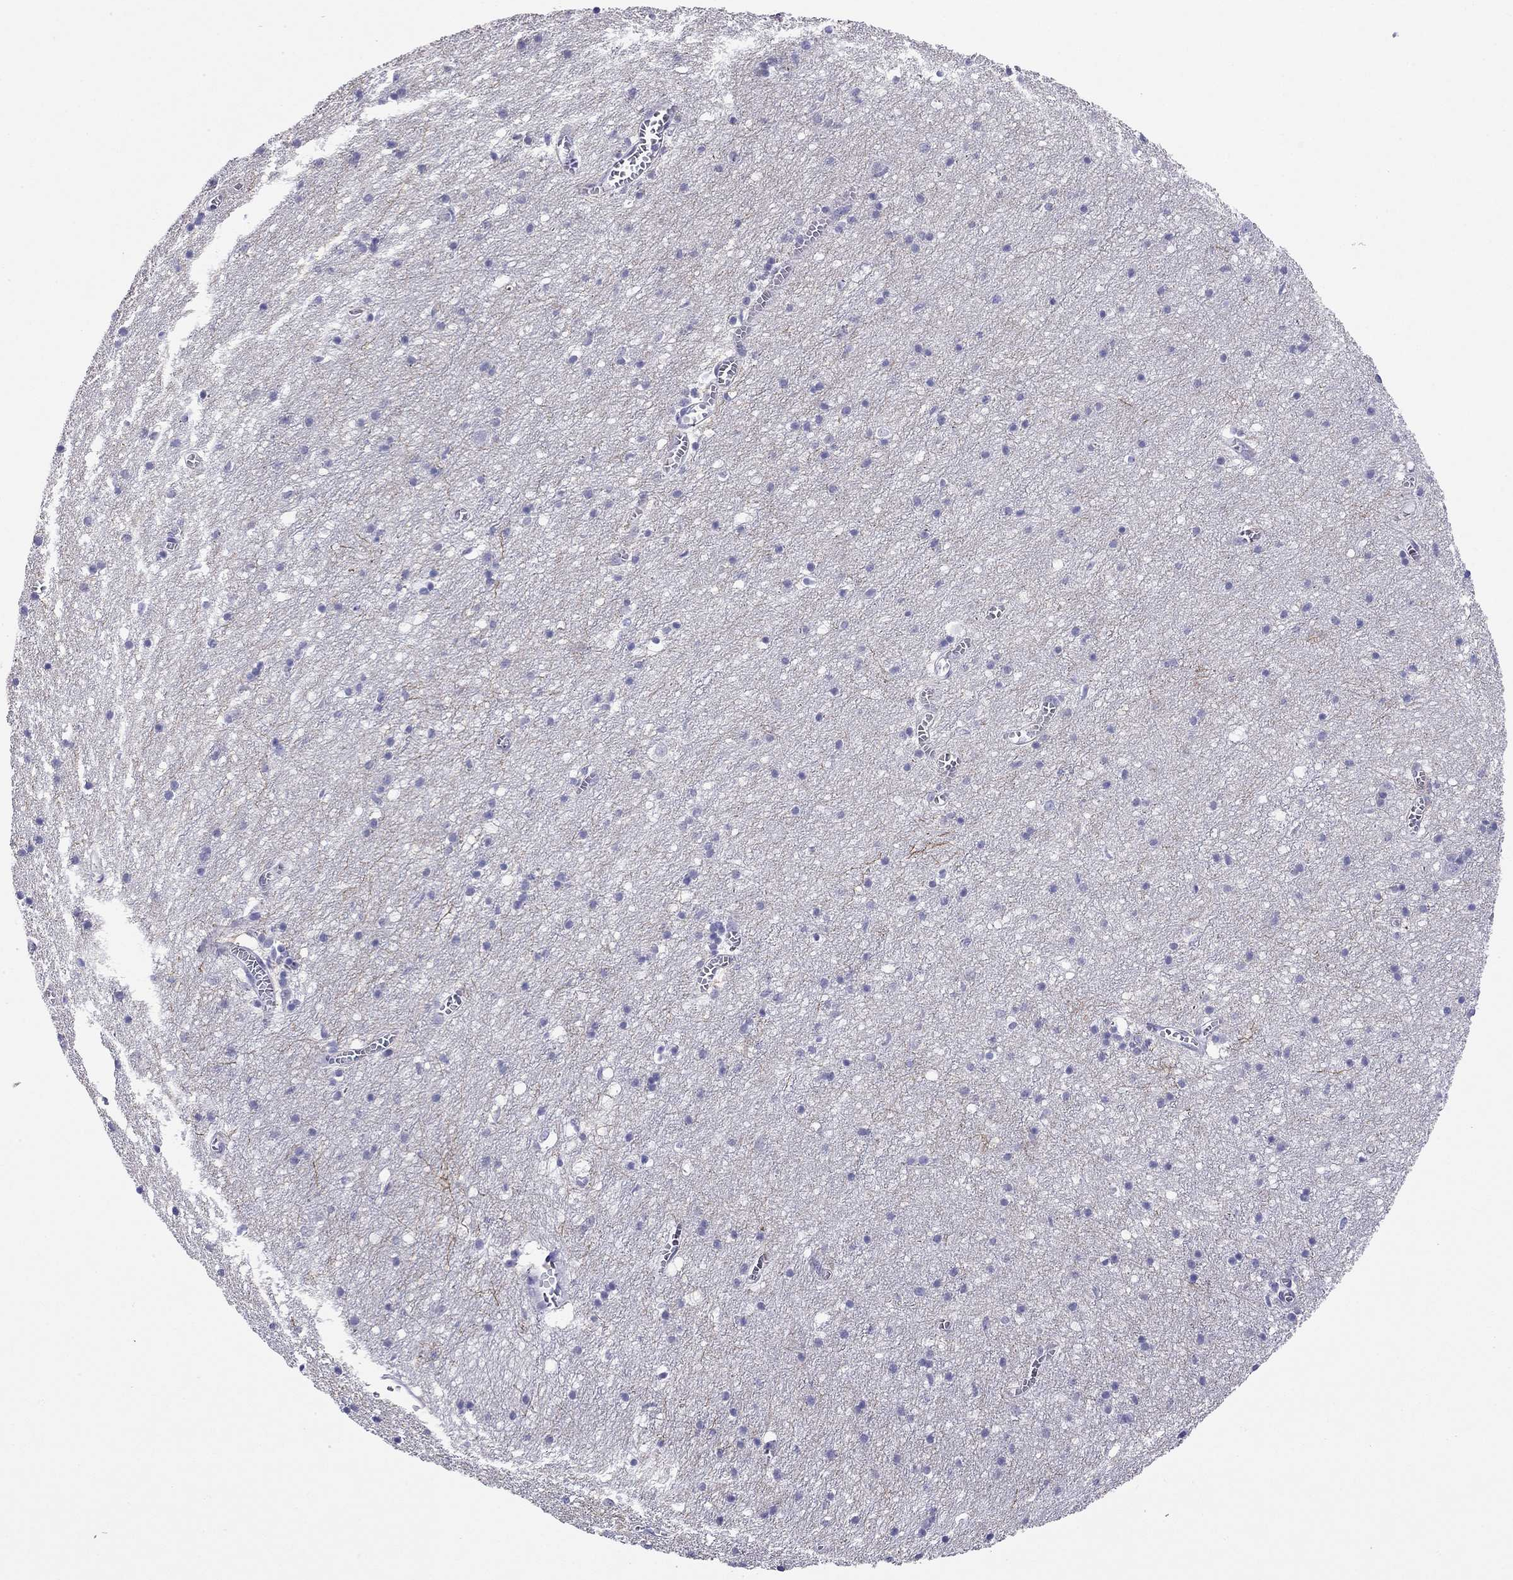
{"staining": {"intensity": "negative", "quantity": "none", "location": "none"}, "tissue": "cerebral cortex", "cell_type": "Endothelial cells", "image_type": "normal", "snomed": [{"axis": "morphology", "description": "Normal tissue, NOS"}, {"axis": "topography", "description": "Cerebral cortex"}], "caption": "Immunohistochemistry image of benign cerebral cortex stained for a protein (brown), which exhibits no expression in endothelial cells.", "gene": "ODF4", "patient": {"sex": "male", "age": 70}}